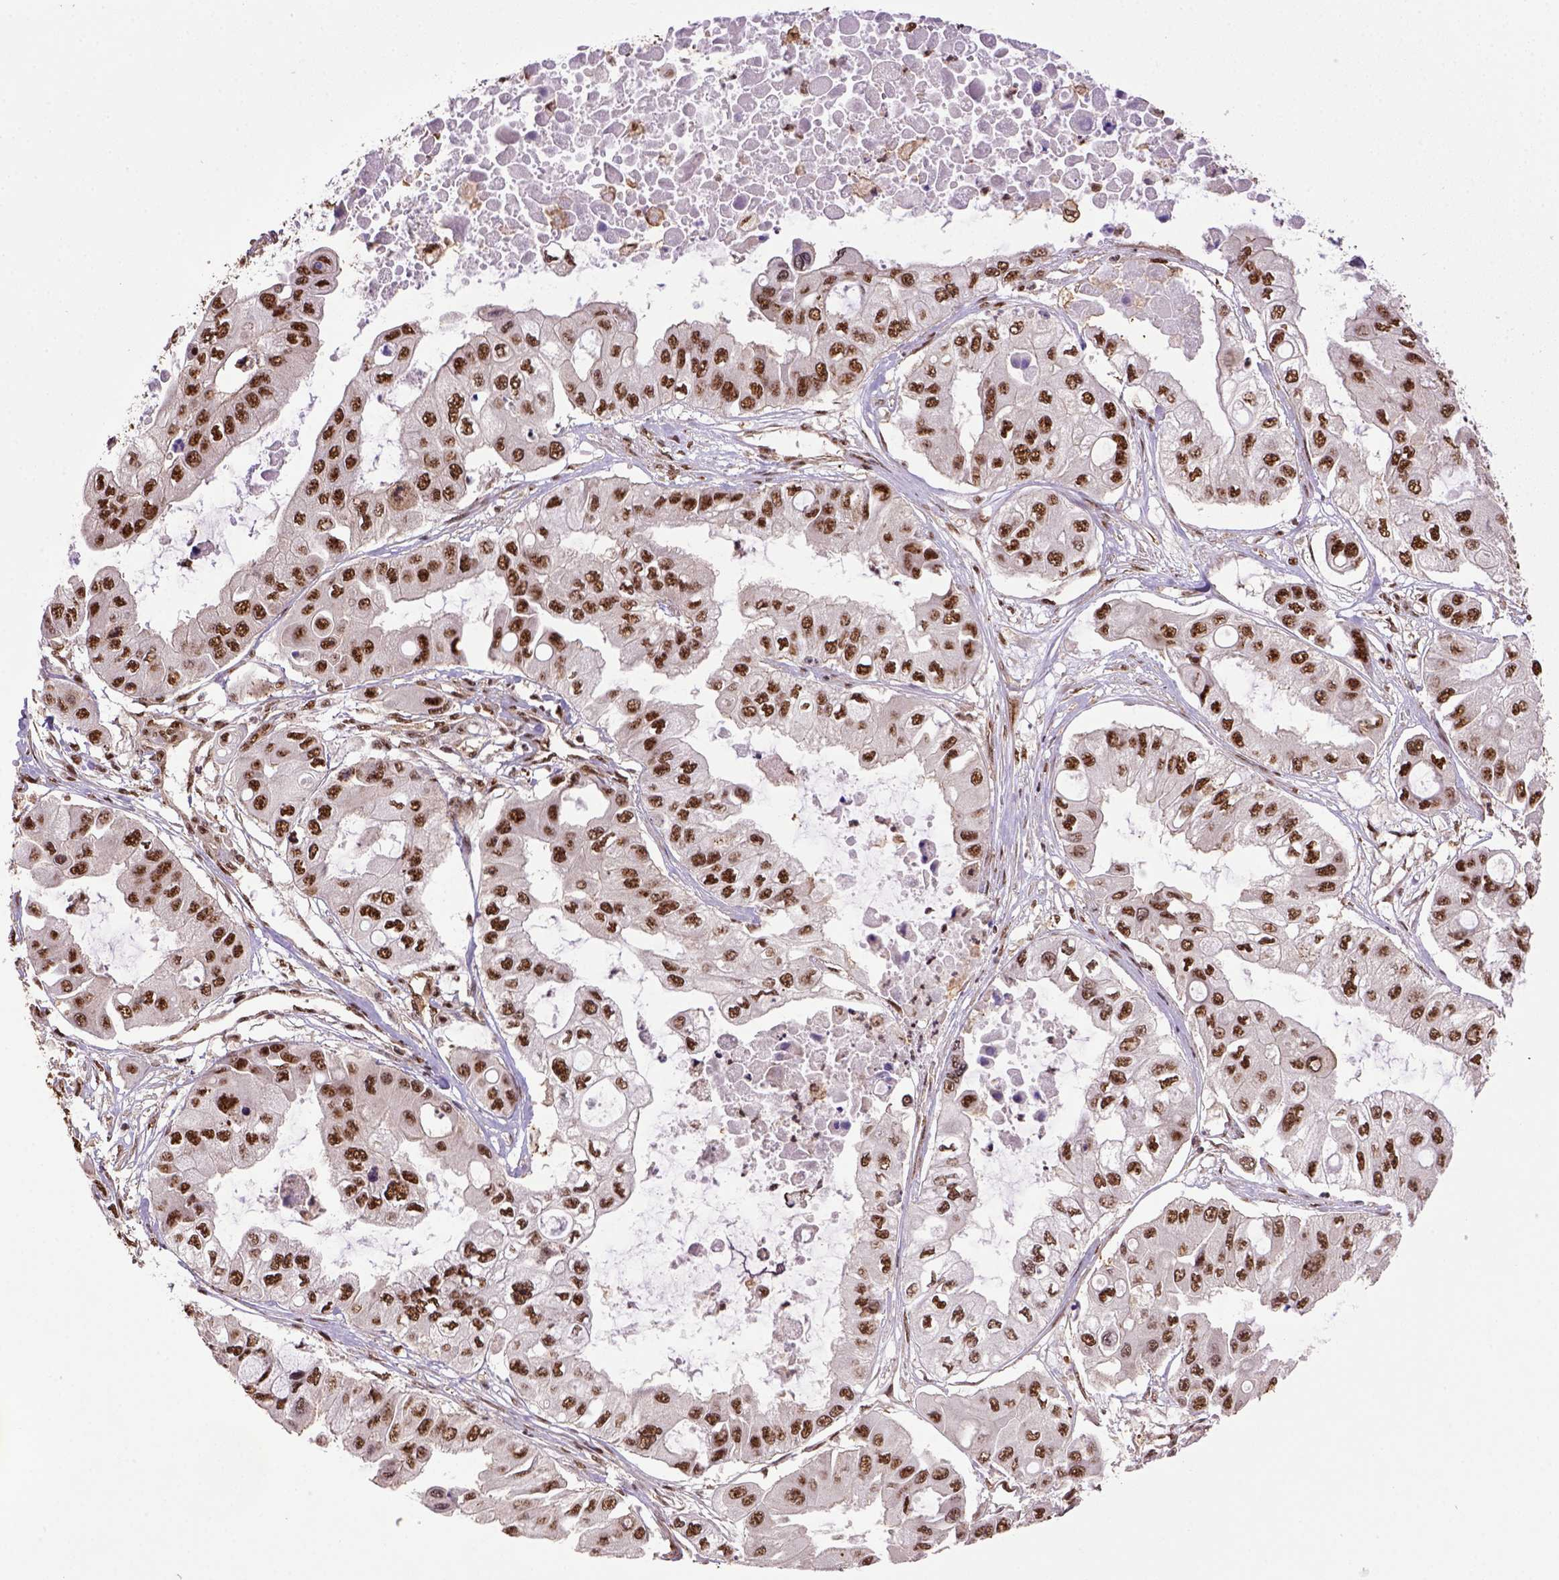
{"staining": {"intensity": "strong", "quantity": ">75%", "location": "nuclear"}, "tissue": "ovarian cancer", "cell_type": "Tumor cells", "image_type": "cancer", "snomed": [{"axis": "morphology", "description": "Cystadenocarcinoma, serous, NOS"}, {"axis": "topography", "description": "Ovary"}], "caption": "Strong nuclear protein expression is seen in approximately >75% of tumor cells in ovarian cancer (serous cystadenocarcinoma).", "gene": "PPIG", "patient": {"sex": "female", "age": 56}}